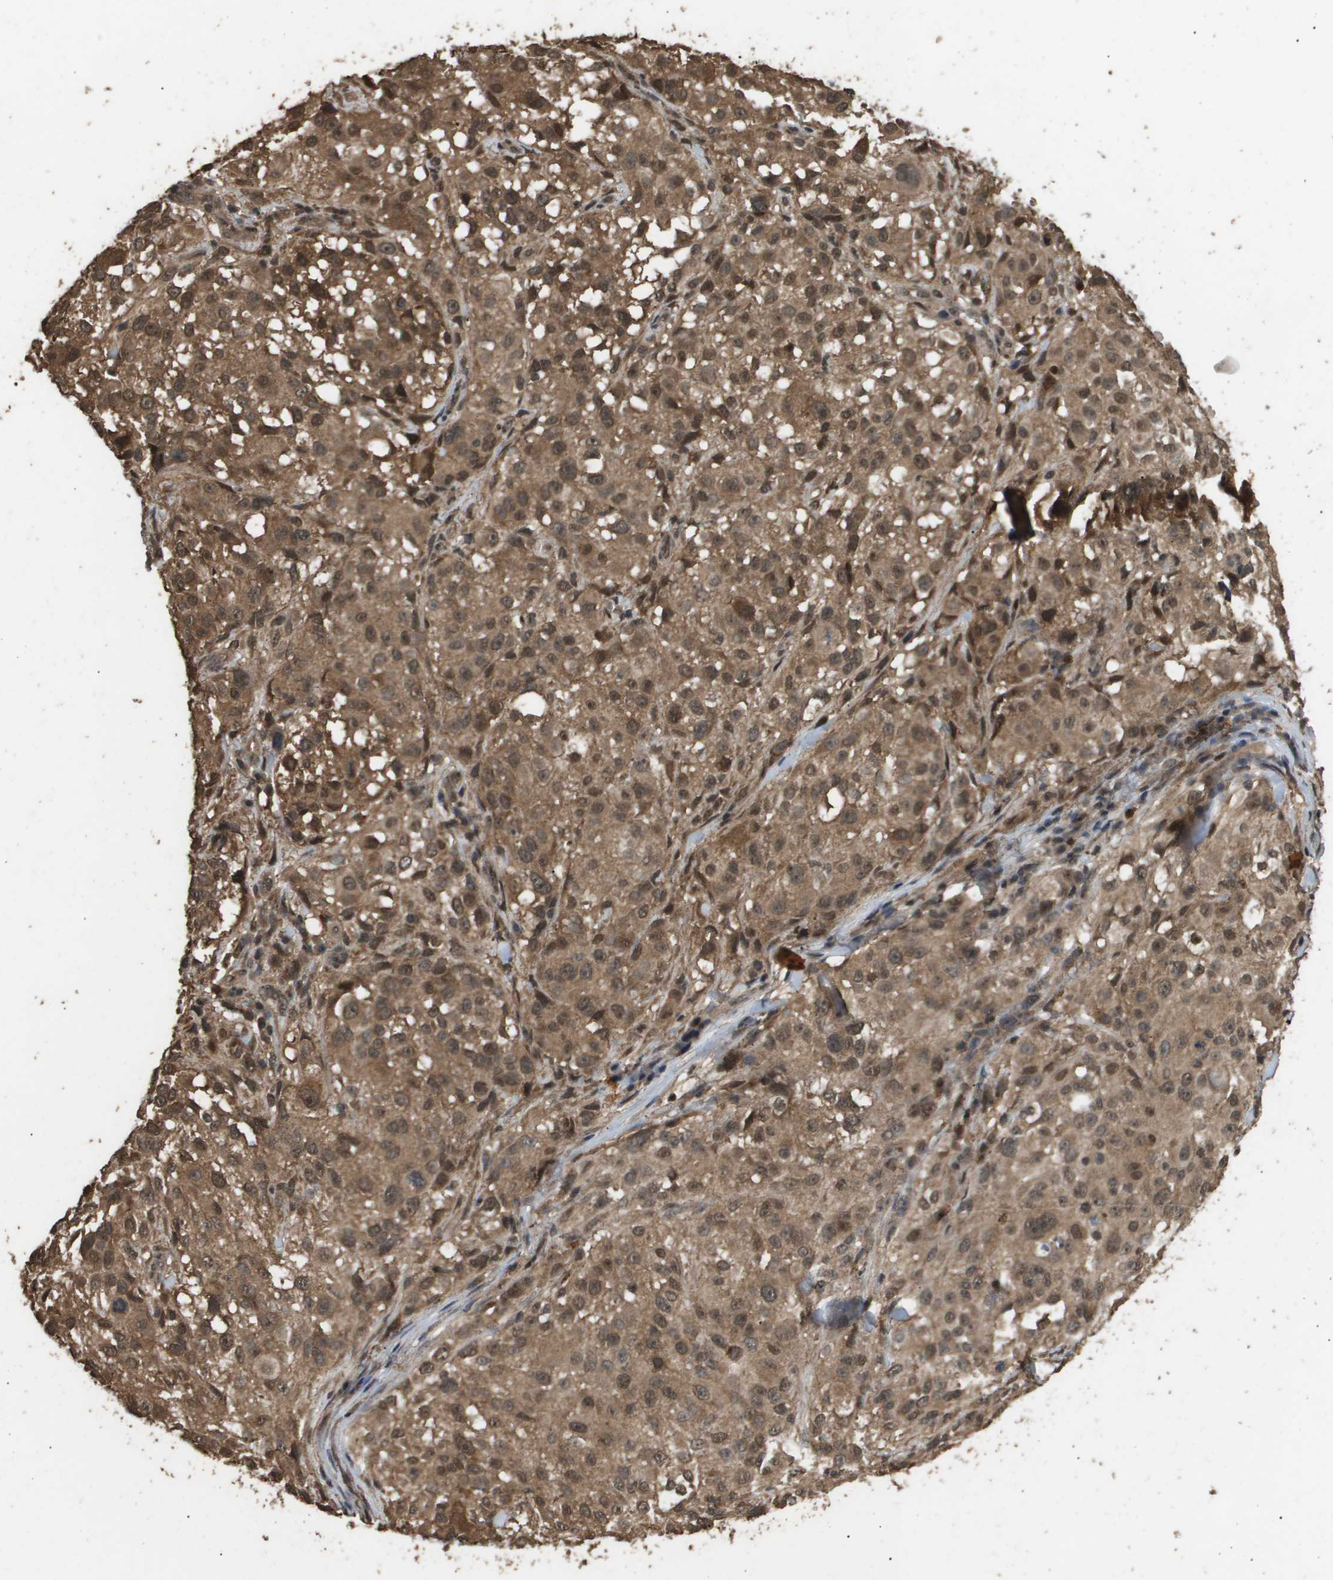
{"staining": {"intensity": "moderate", "quantity": ">75%", "location": "cytoplasmic/membranous,nuclear"}, "tissue": "melanoma", "cell_type": "Tumor cells", "image_type": "cancer", "snomed": [{"axis": "morphology", "description": "Necrosis, NOS"}, {"axis": "morphology", "description": "Malignant melanoma, NOS"}, {"axis": "topography", "description": "Skin"}], "caption": "Immunohistochemical staining of malignant melanoma displays medium levels of moderate cytoplasmic/membranous and nuclear protein expression in about >75% of tumor cells. (brown staining indicates protein expression, while blue staining denotes nuclei).", "gene": "ING1", "patient": {"sex": "female", "age": 87}}